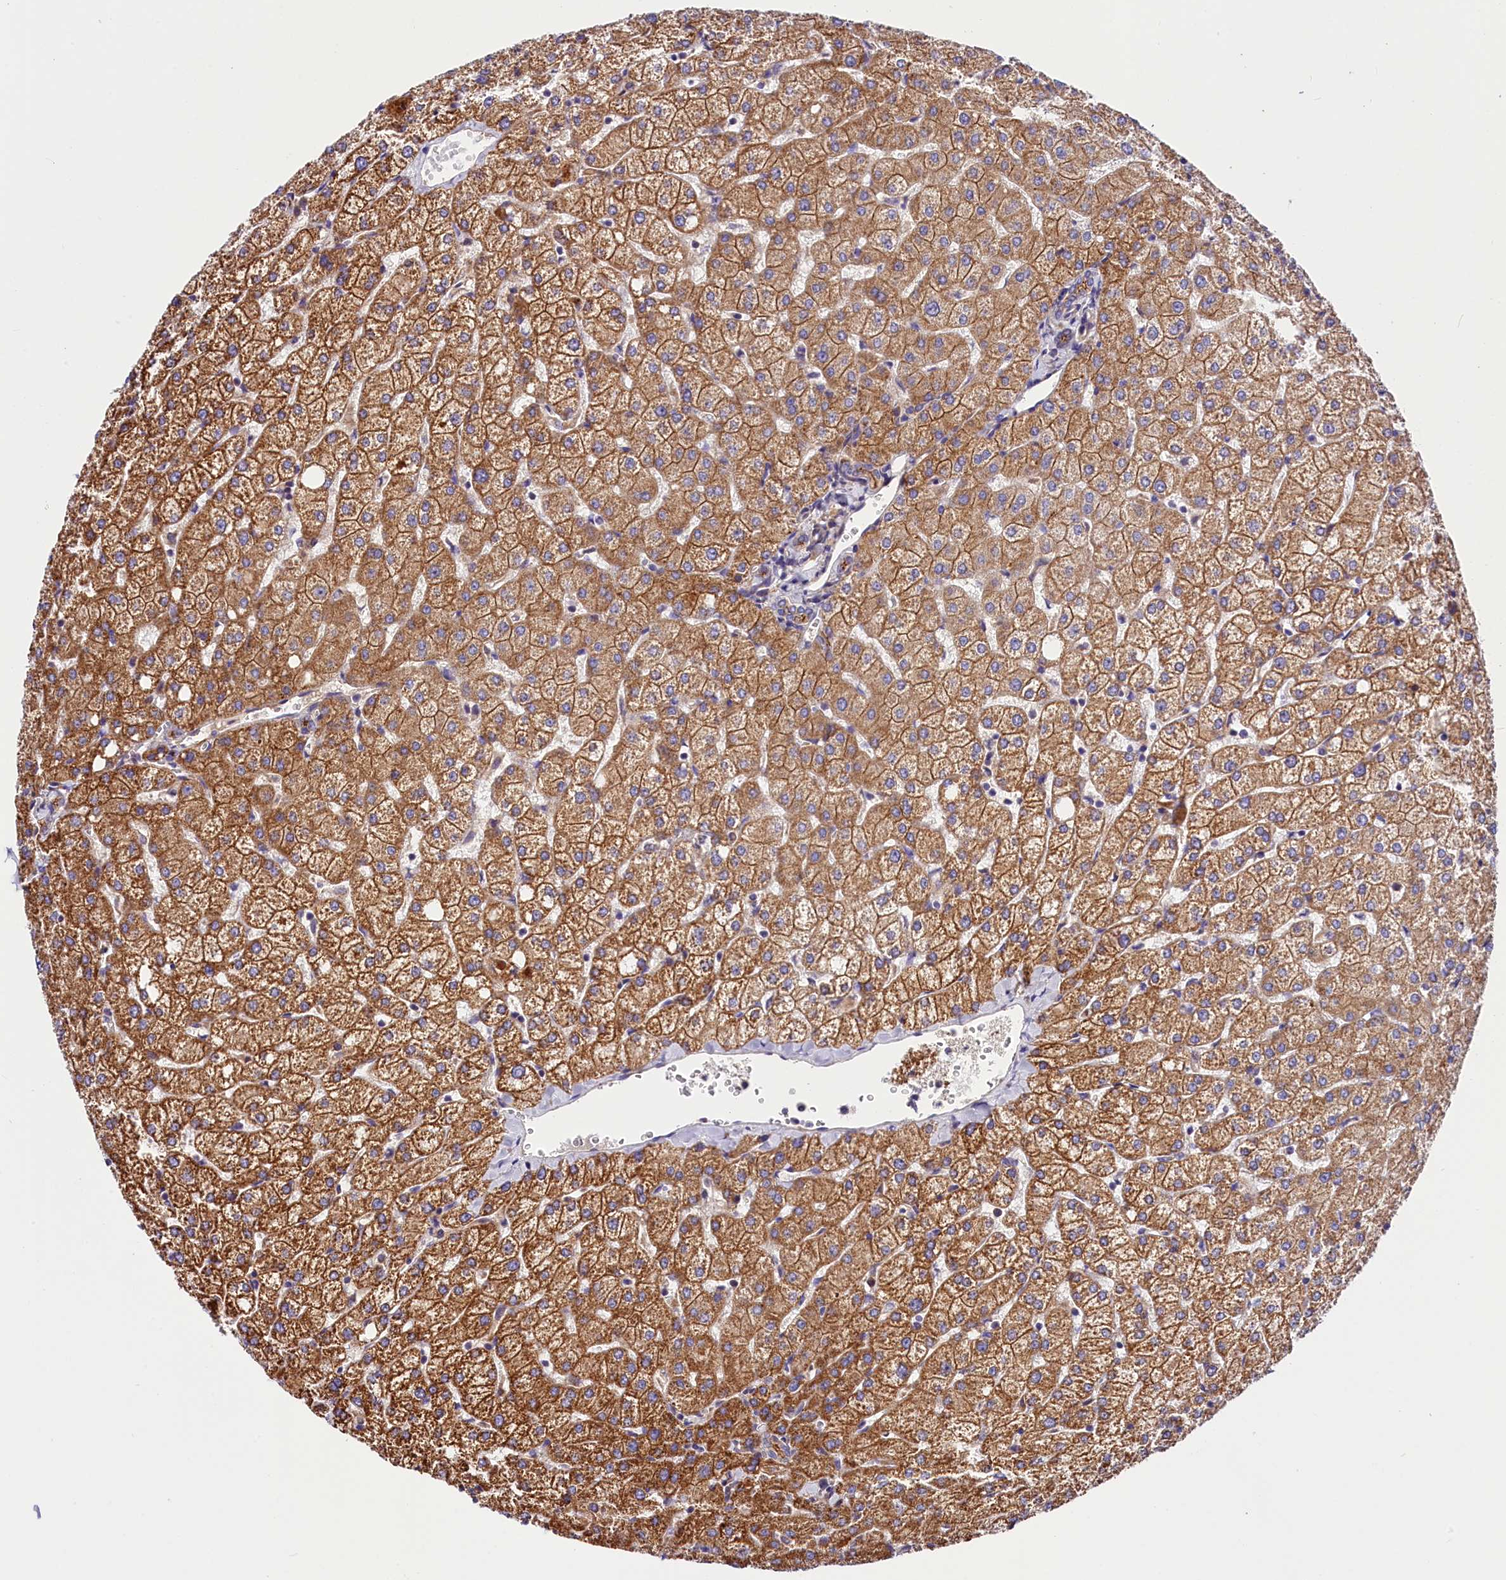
{"staining": {"intensity": "moderate", "quantity": "<25%", "location": "cytoplasmic/membranous"}, "tissue": "liver", "cell_type": "Cholangiocytes", "image_type": "normal", "snomed": [{"axis": "morphology", "description": "Normal tissue, NOS"}, {"axis": "topography", "description": "Liver"}], "caption": "IHC of normal human liver displays low levels of moderate cytoplasmic/membranous positivity in approximately <25% of cholangiocytes.", "gene": "ARMC6", "patient": {"sex": "female", "age": 54}}